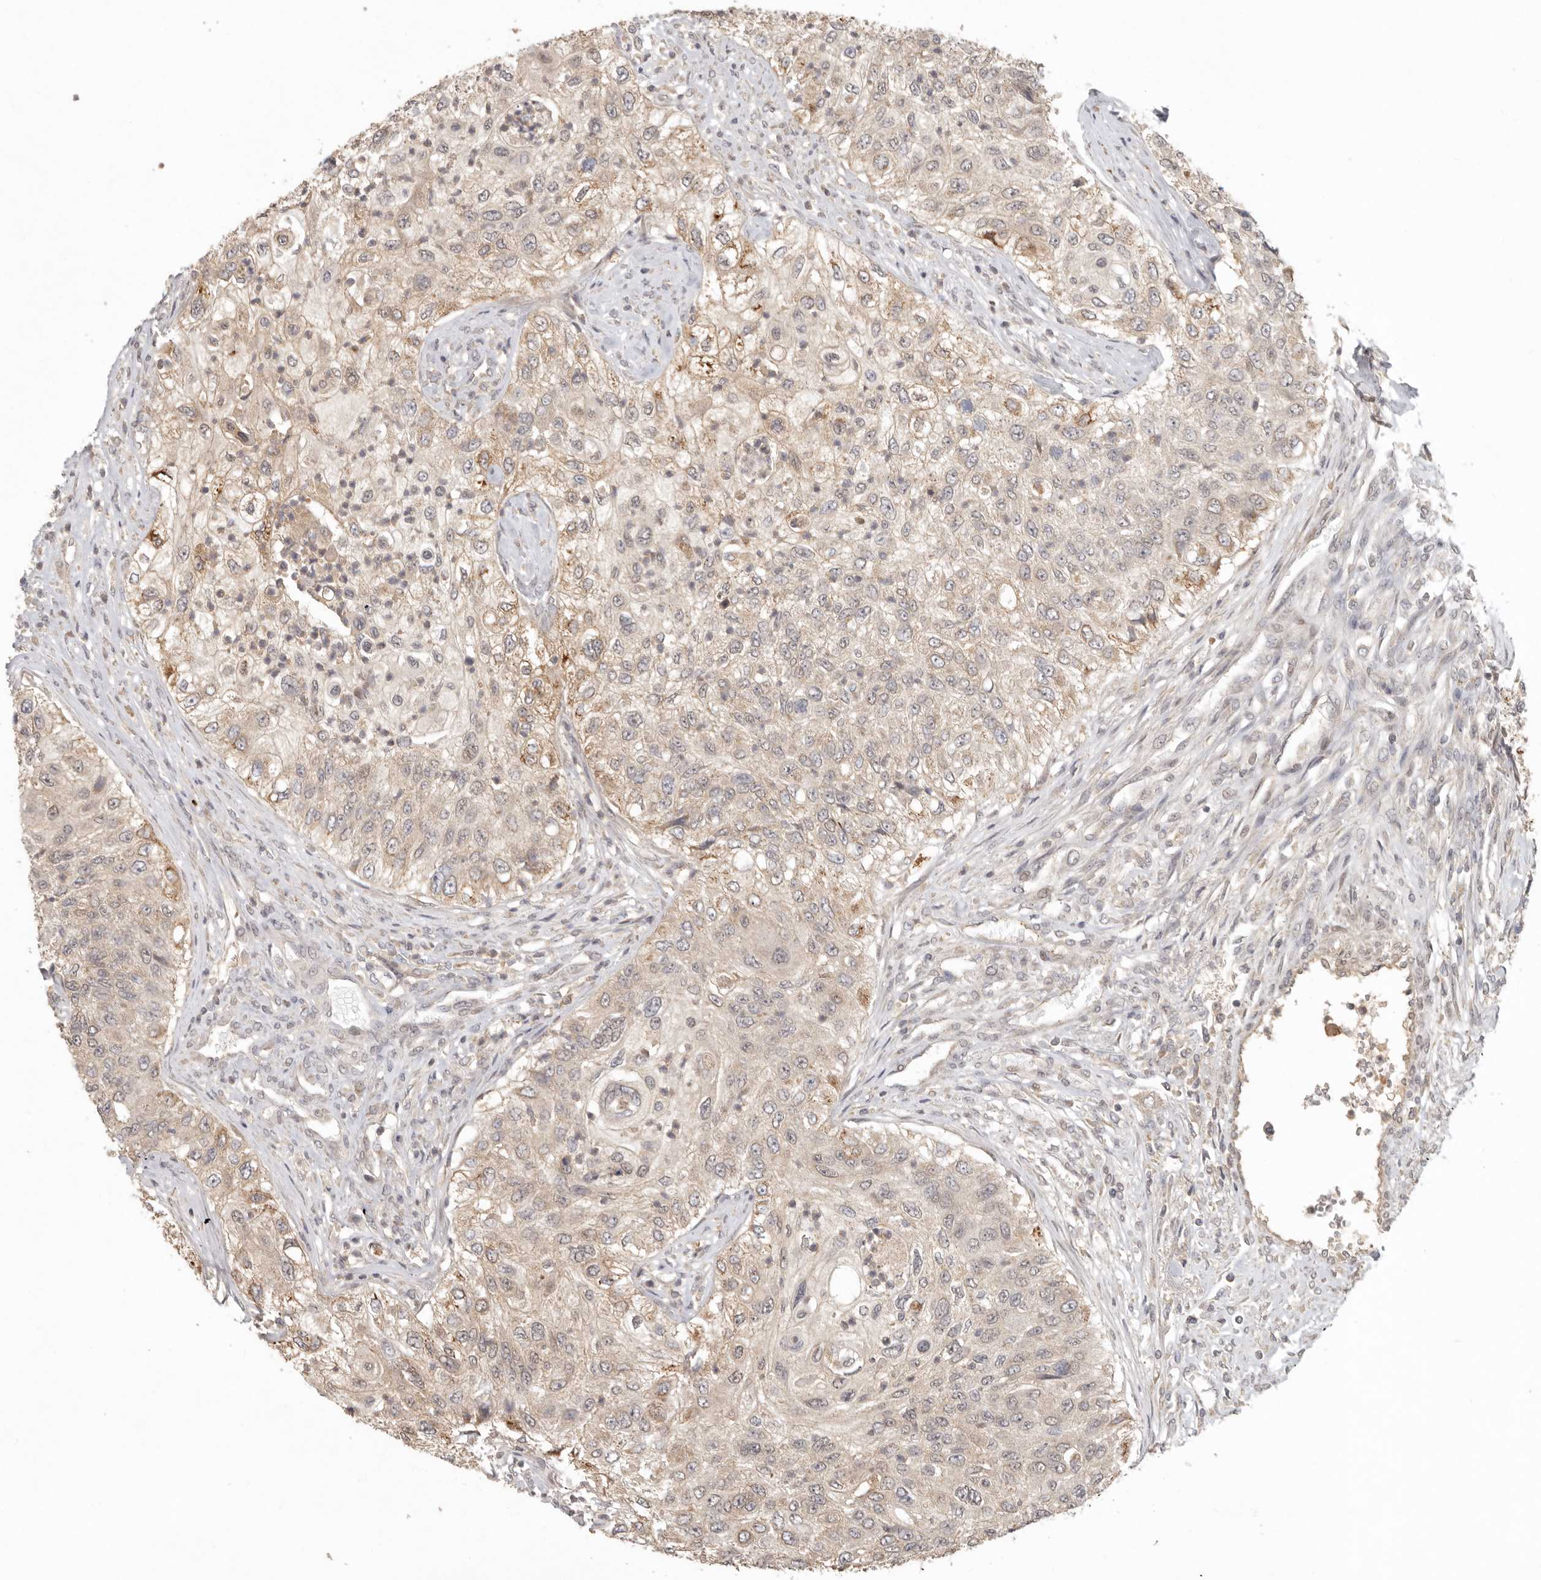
{"staining": {"intensity": "weak", "quantity": ">75%", "location": "cytoplasmic/membranous"}, "tissue": "urothelial cancer", "cell_type": "Tumor cells", "image_type": "cancer", "snomed": [{"axis": "morphology", "description": "Urothelial carcinoma, High grade"}, {"axis": "topography", "description": "Urinary bladder"}], "caption": "An immunohistochemistry (IHC) image of neoplastic tissue is shown. Protein staining in brown labels weak cytoplasmic/membranous positivity in urothelial carcinoma (high-grade) within tumor cells.", "gene": "LRRC75A", "patient": {"sex": "female", "age": 60}}